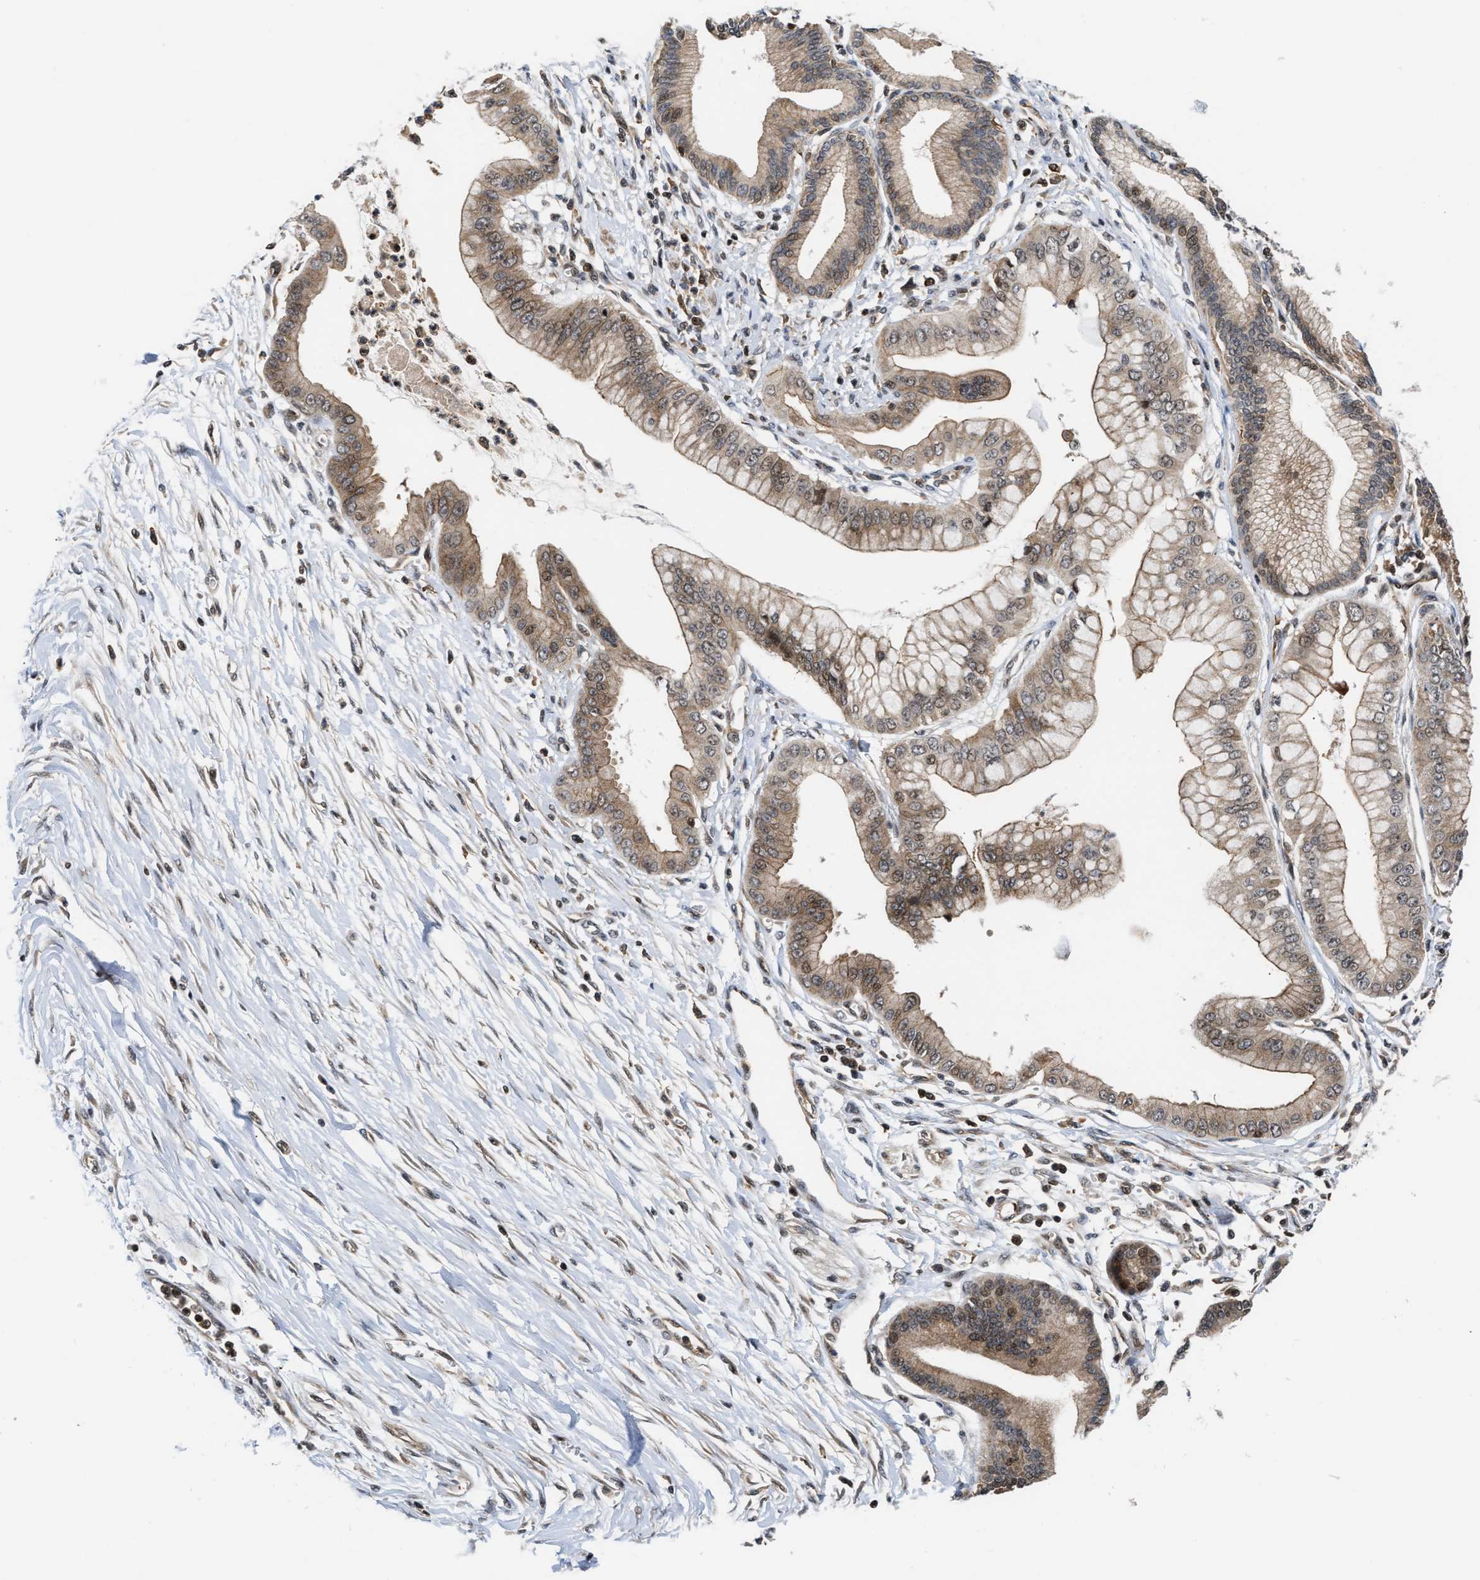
{"staining": {"intensity": "moderate", "quantity": ">75%", "location": "cytoplasmic/membranous,nuclear"}, "tissue": "pancreatic cancer", "cell_type": "Tumor cells", "image_type": "cancer", "snomed": [{"axis": "morphology", "description": "Adenocarcinoma, NOS"}, {"axis": "topography", "description": "Pancreas"}], "caption": "Moderate cytoplasmic/membranous and nuclear expression is present in about >75% of tumor cells in pancreatic adenocarcinoma. Using DAB (3,3'-diaminobenzidine) (brown) and hematoxylin (blue) stains, captured at high magnification using brightfield microscopy.", "gene": "STAU2", "patient": {"sex": "male", "age": 59}}